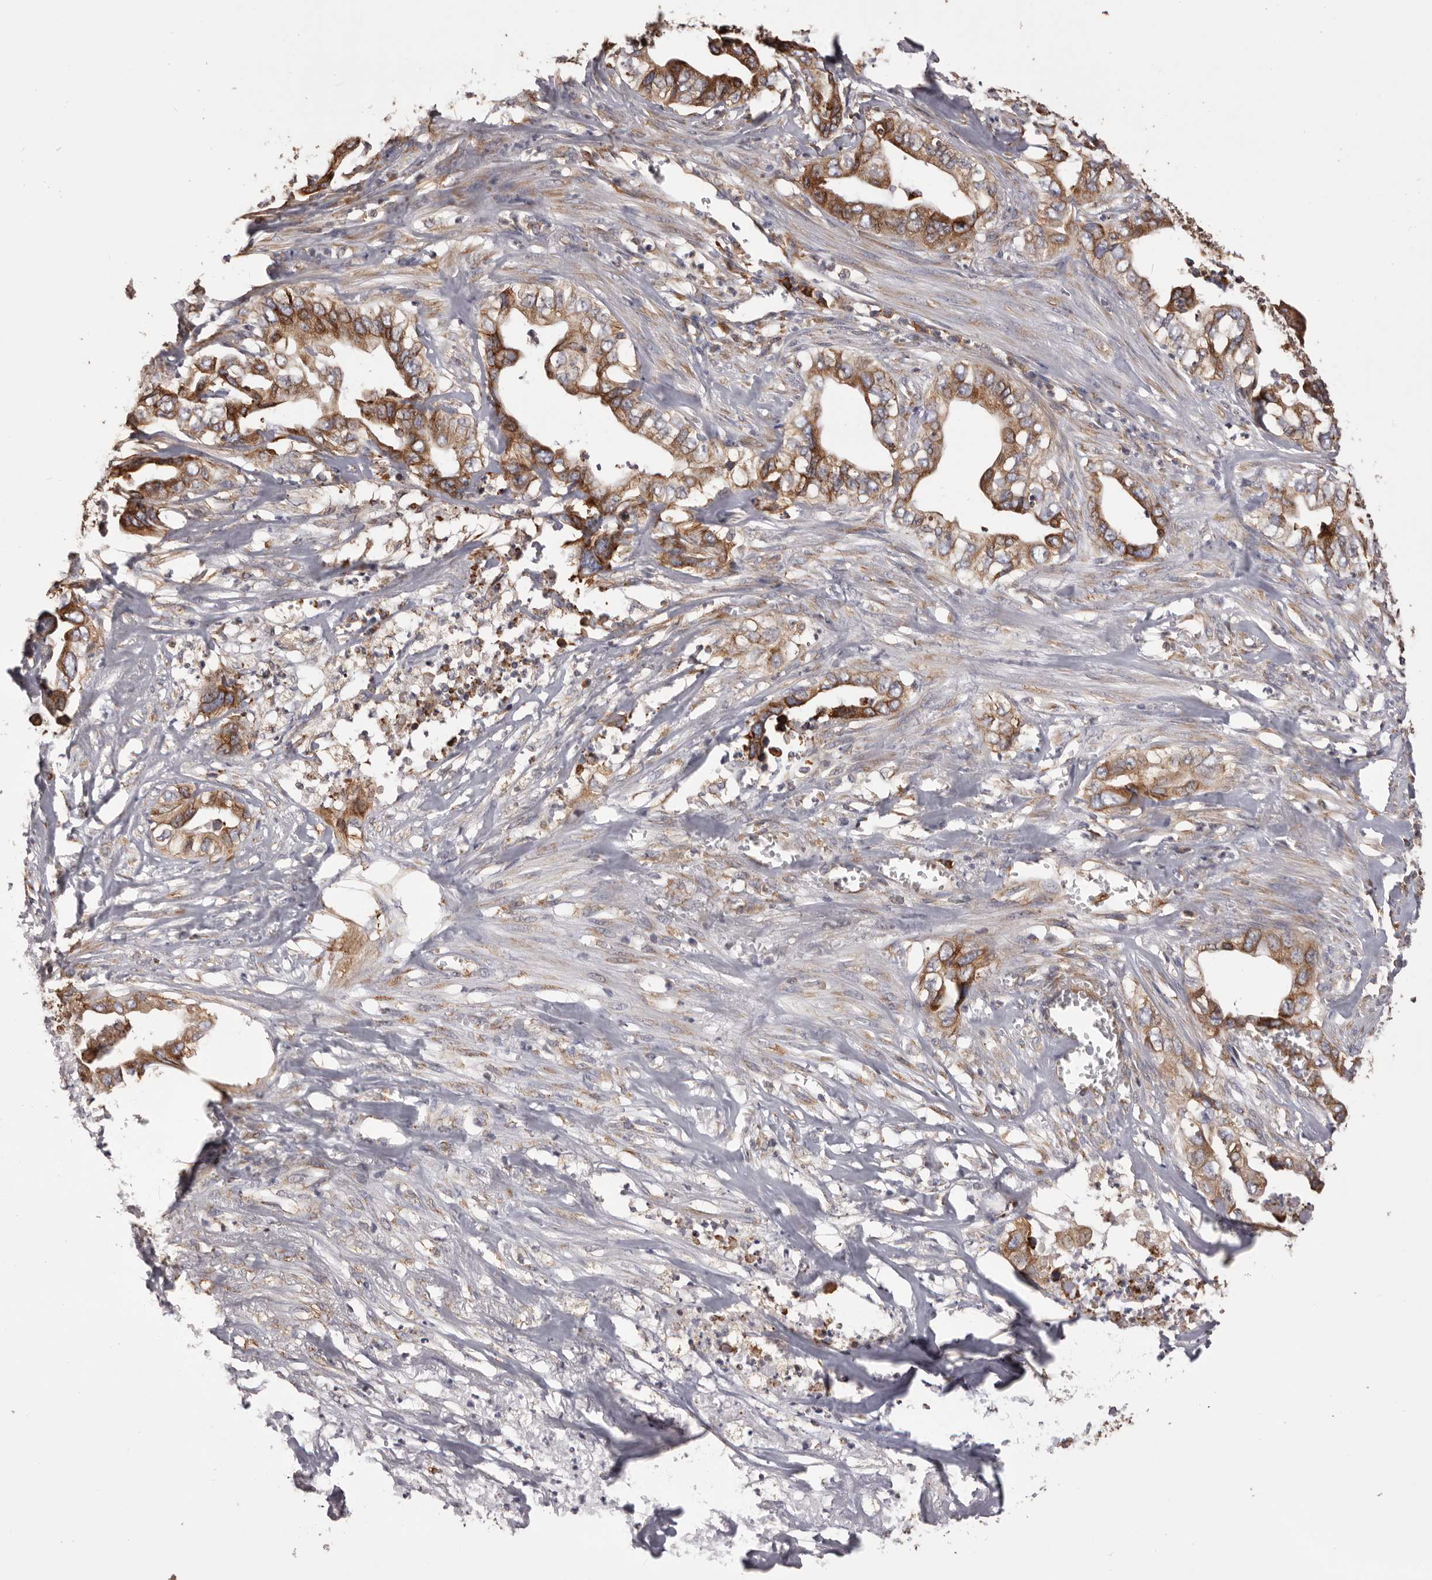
{"staining": {"intensity": "moderate", "quantity": ">75%", "location": "cytoplasmic/membranous"}, "tissue": "liver cancer", "cell_type": "Tumor cells", "image_type": "cancer", "snomed": [{"axis": "morphology", "description": "Cholangiocarcinoma"}, {"axis": "topography", "description": "Liver"}], "caption": "Tumor cells show moderate cytoplasmic/membranous staining in approximately >75% of cells in liver cancer (cholangiocarcinoma).", "gene": "QRSL1", "patient": {"sex": "female", "age": 79}}